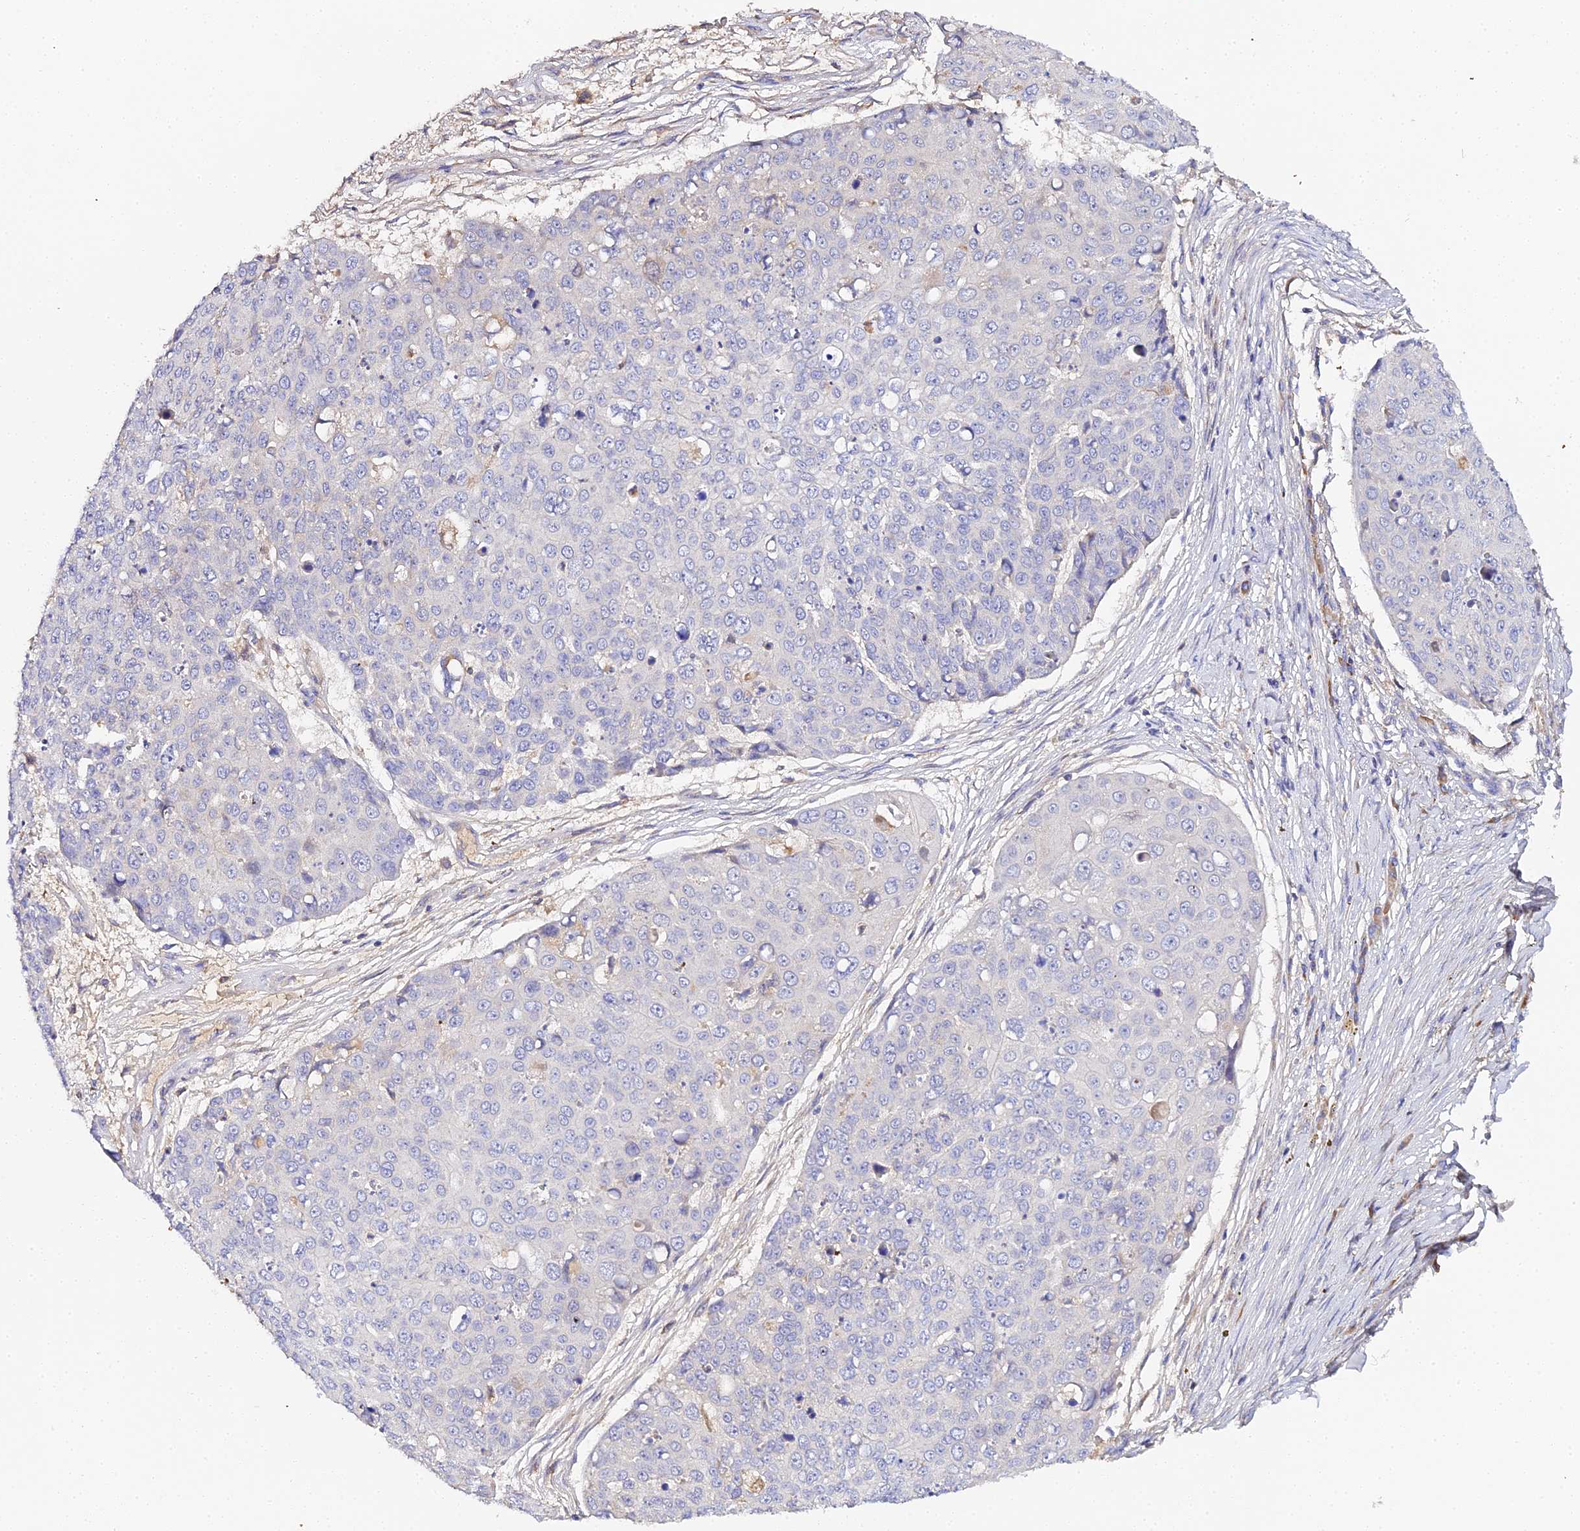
{"staining": {"intensity": "negative", "quantity": "none", "location": "none"}, "tissue": "skin cancer", "cell_type": "Tumor cells", "image_type": "cancer", "snomed": [{"axis": "morphology", "description": "Squamous cell carcinoma, NOS"}, {"axis": "topography", "description": "Skin"}], "caption": "A micrograph of human skin squamous cell carcinoma is negative for staining in tumor cells.", "gene": "SCX", "patient": {"sex": "male", "age": 71}}